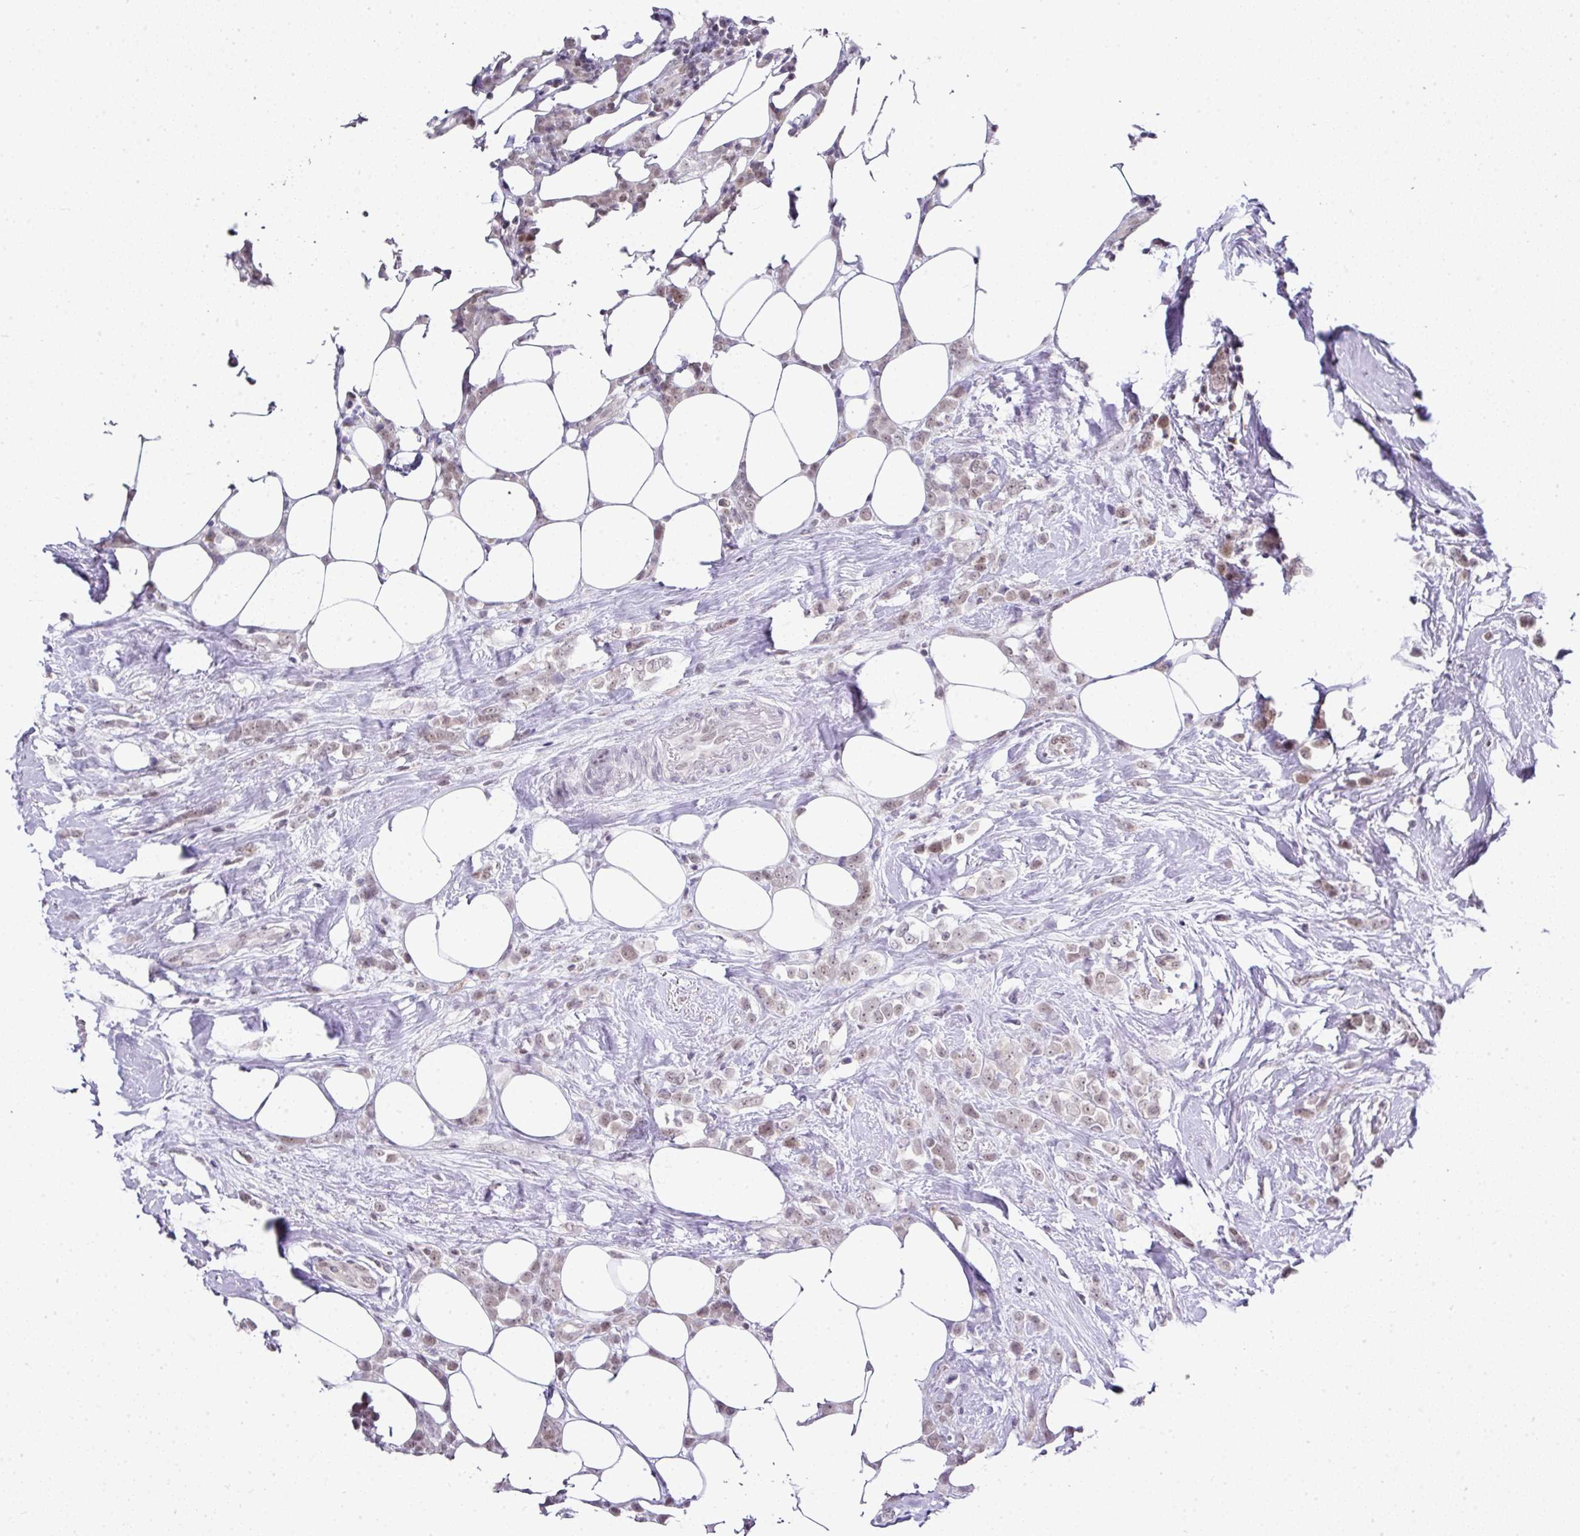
{"staining": {"intensity": "weak", "quantity": "<25%", "location": "nuclear"}, "tissue": "breast cancer", "cell_type": "Tumor cells", "image_type": "cancer", "snomed": [{"axis": "morphology", "description": "Duct carcinoma"}, {"axis": "topography", "description": "Breast"}], "caption": "Immunohistochemistry histopathology image of human breast intraductal carcinoma stained for a protein (brown), which exhibits no positivity in tumor cells. (DAB (3,3'-diaminobenzidine) IHC visualized using brightfield microscopy, high magnification).", "gene": "FAM32A", "patient": {"sex": "female", "age": 80}}